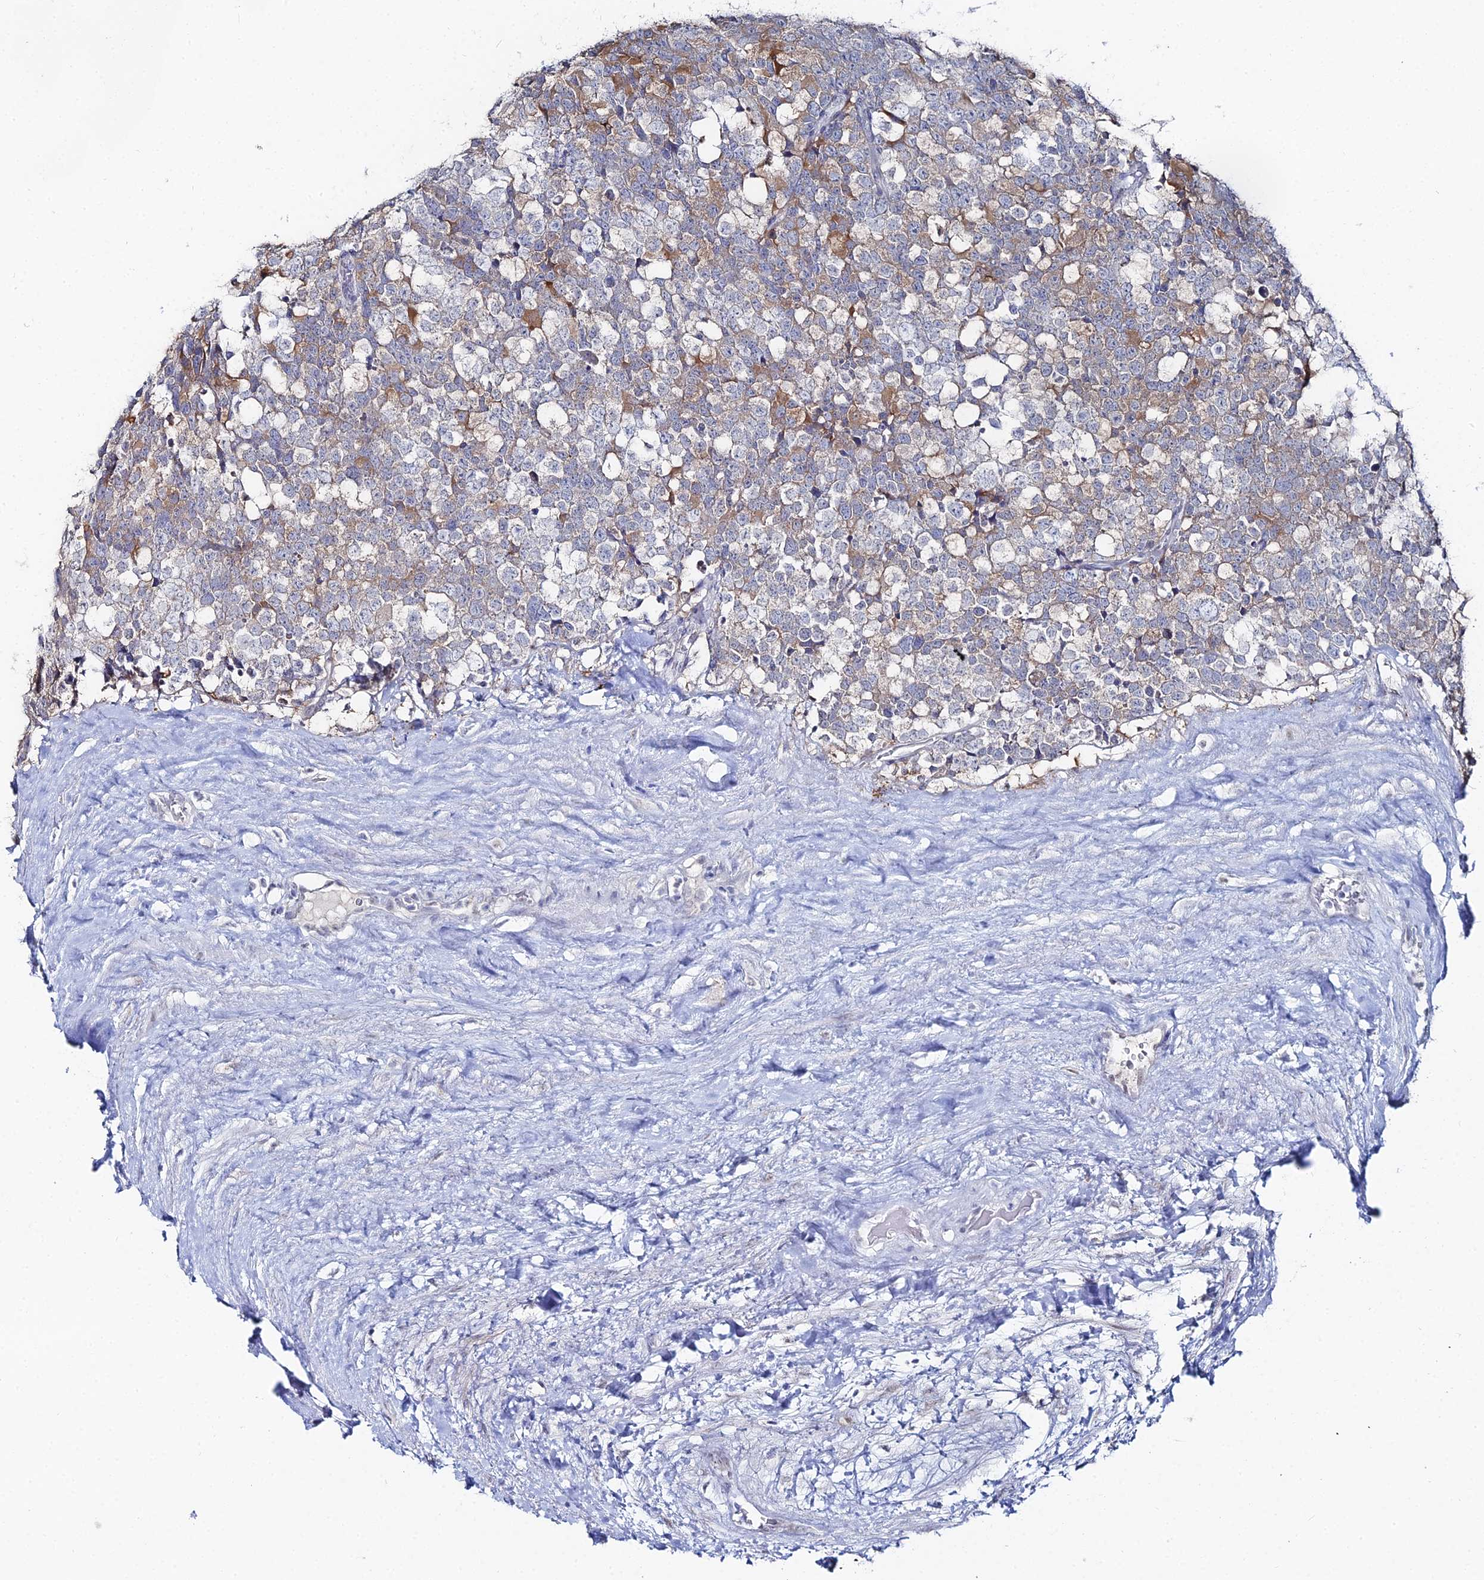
{"staining": {"intensity": "weak", "quantity": "<25%", "location": "cytoplasmic/membranous"}, "tissue": "testis cancer", "cell_type": "Tumor cells", "image_type": "cancer", "snomed": [{"axis": "morphology", "description": "Seminoma, NOS"}, {"axis": "topography", "description": "Testis"}], "caption": "IHC image of testis cancer stained for a protein (brown), which displays no expression in tumor cells.", "gene": "THAP4", "patient": {"sex": "male", "age": 71}}